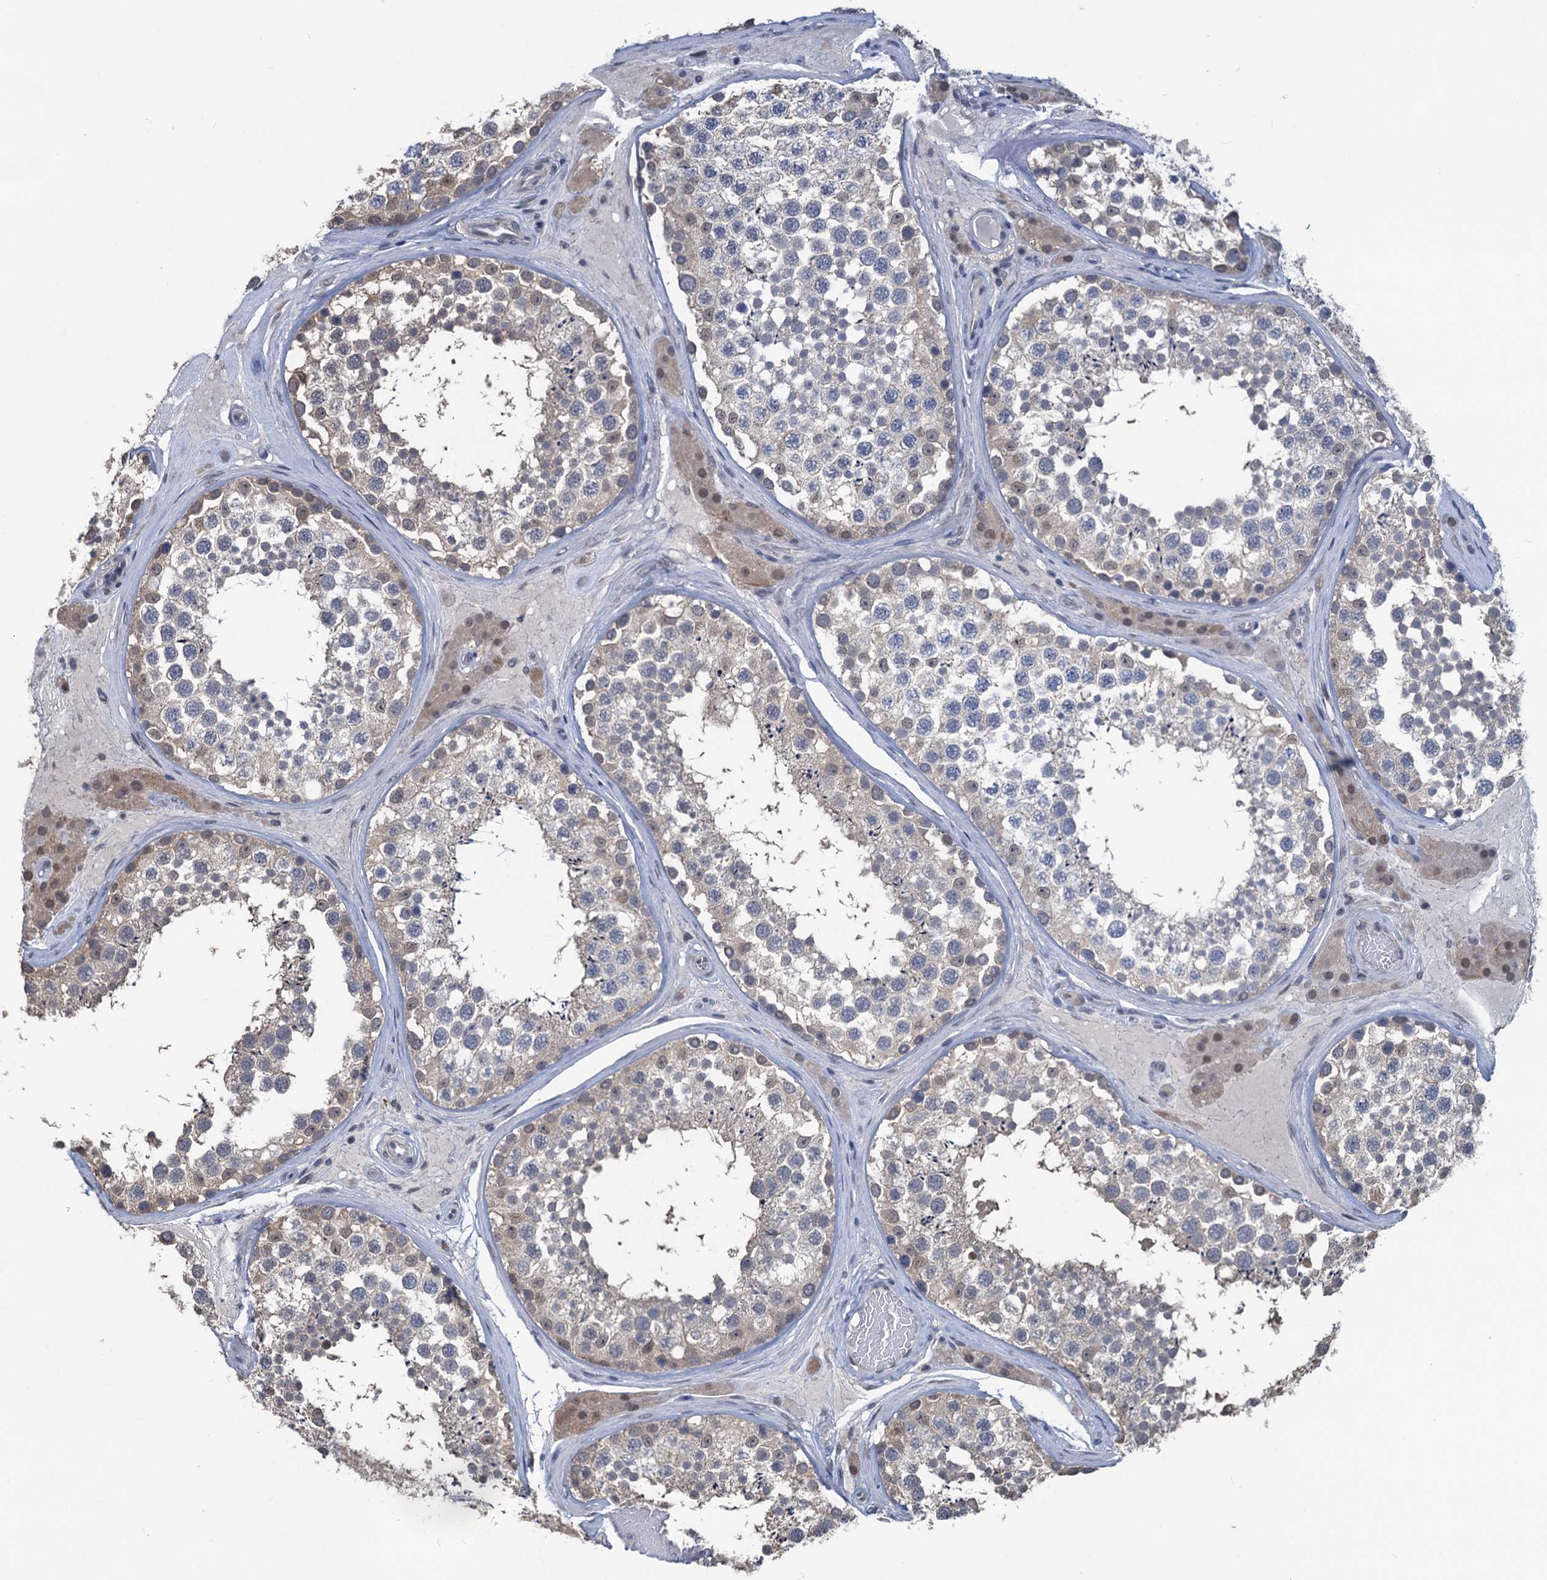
{"staining": {"intensity": "weak", "quantity": "25%-75%", "location": "cytoplasmic/membranous"}, "tissue": "testis", "cell_type": "Cells in seminiferous ducts", "image_type": "normal", "snomed": [{"axis": "morphology", "description": "Normal tissue, NOS"}, {"axis": "topography", "description": "Testis"}], "caption": "Immunohistochemical staining of normal testis shows 25%-75% levels of weak cytoplasmic/membranous protein expression in approximately 25%-75% of cells in seminiferous ducts.", "gene": "RTKN2", "patient": {"sex": "male", "age": 46}}